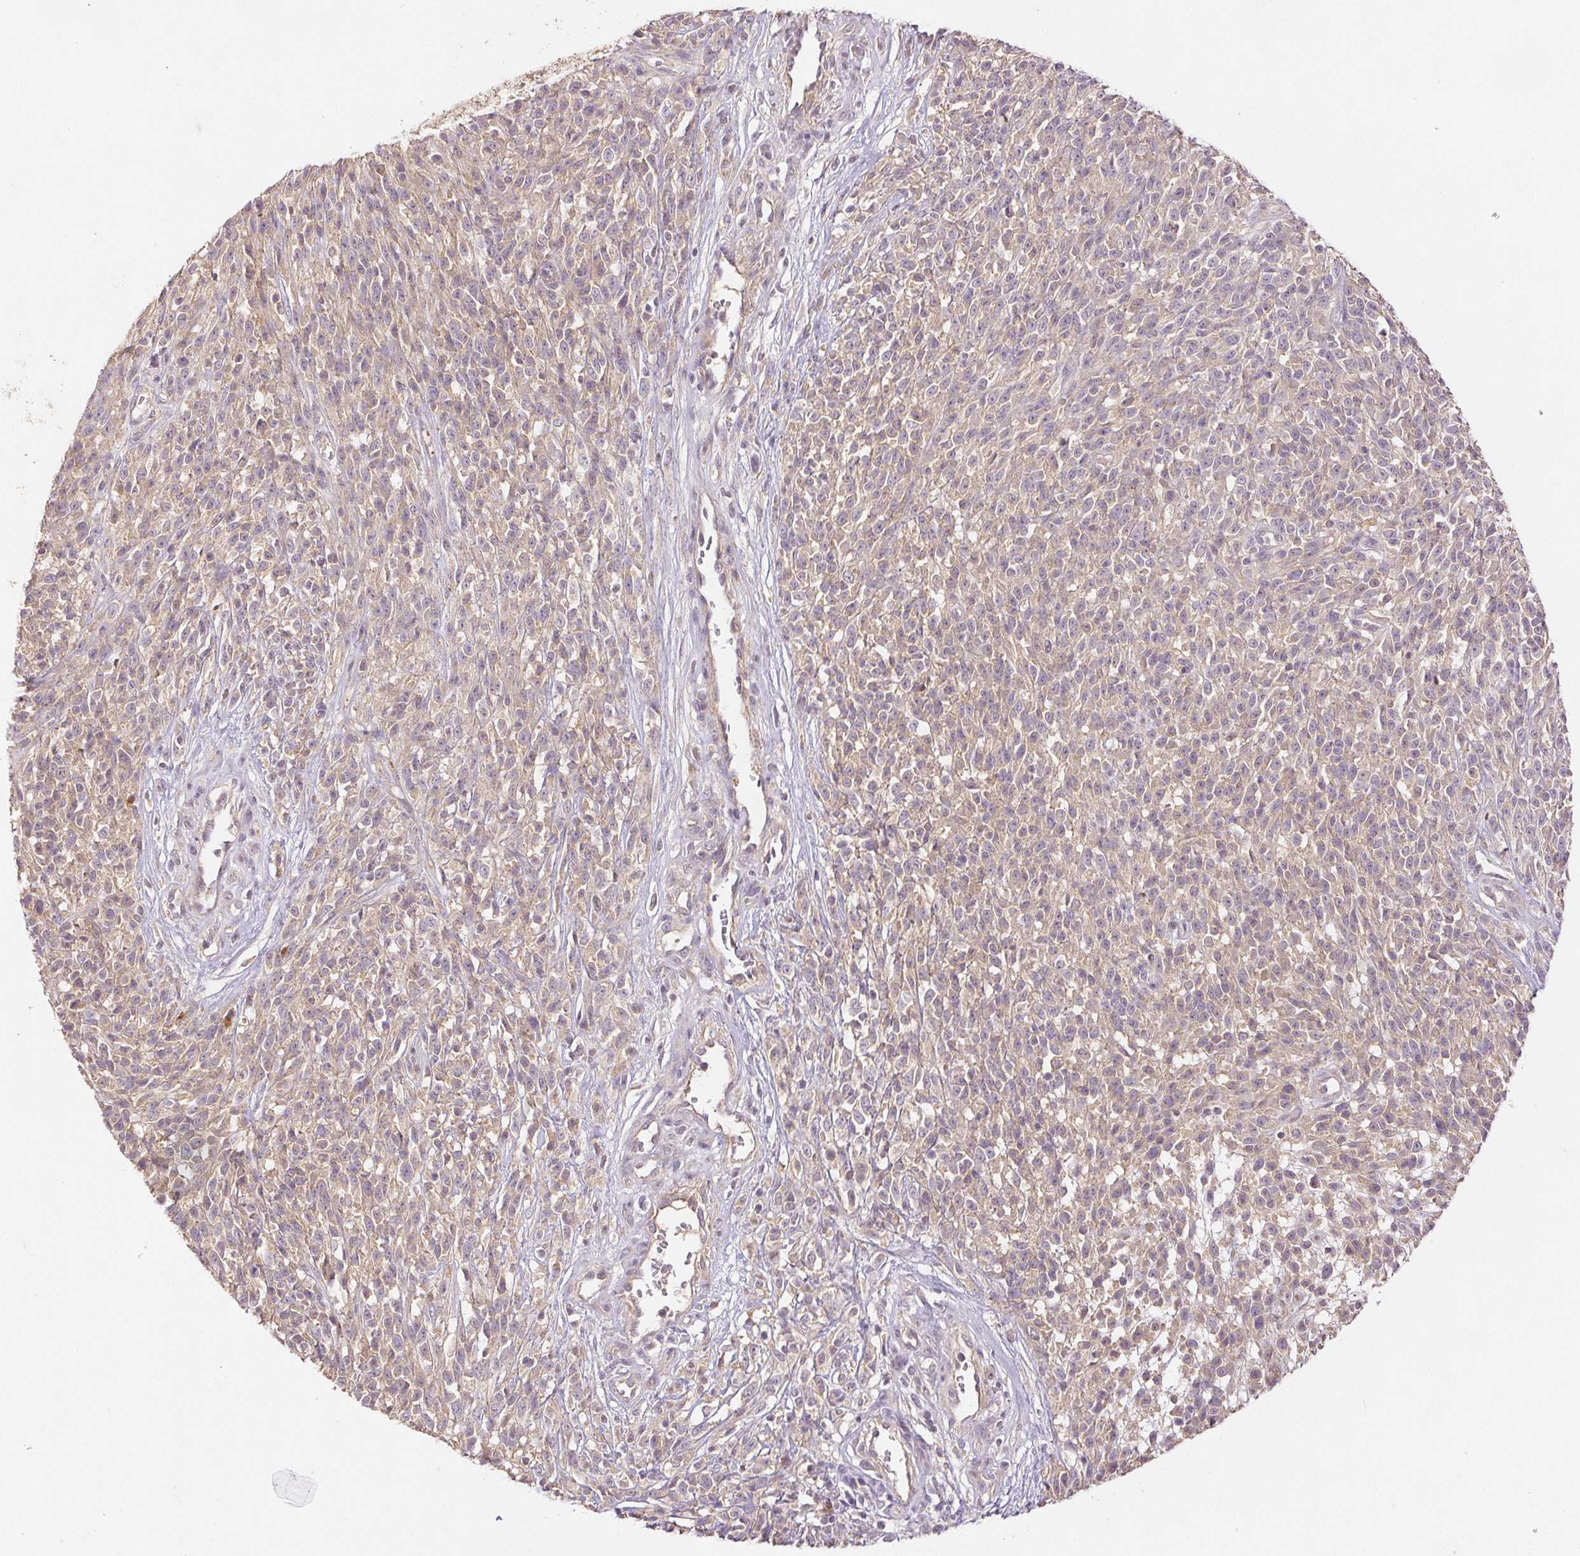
{"staining": {"intensity": "weak", "quantity": ">75%", "location": "cytoplasmic/membranous"}, "tissue": "melanoma", "cell_type": "Tumor cells", "image_type": "cancer", "snomed": [{"axis": "morphology", "description": "Malignant melanoma, NOS"}, {"axis": "topography", "description": "Skin"}, {"axis": "topography", "description": "Skin of trunk"}], "caption": "Immunohistochemistry (IHC) (DAB) staining of human malignant melanoma exhibits weak cytoplasmic/membranous protein positivity in approximately >75% of tumor cells. Using DAB (brown) and hematoxylin (blue) stains, captured at high magnification using brightfield microscopy.", "gene": "YIF1B", "patient": {"sex": "male", "age": 74}}